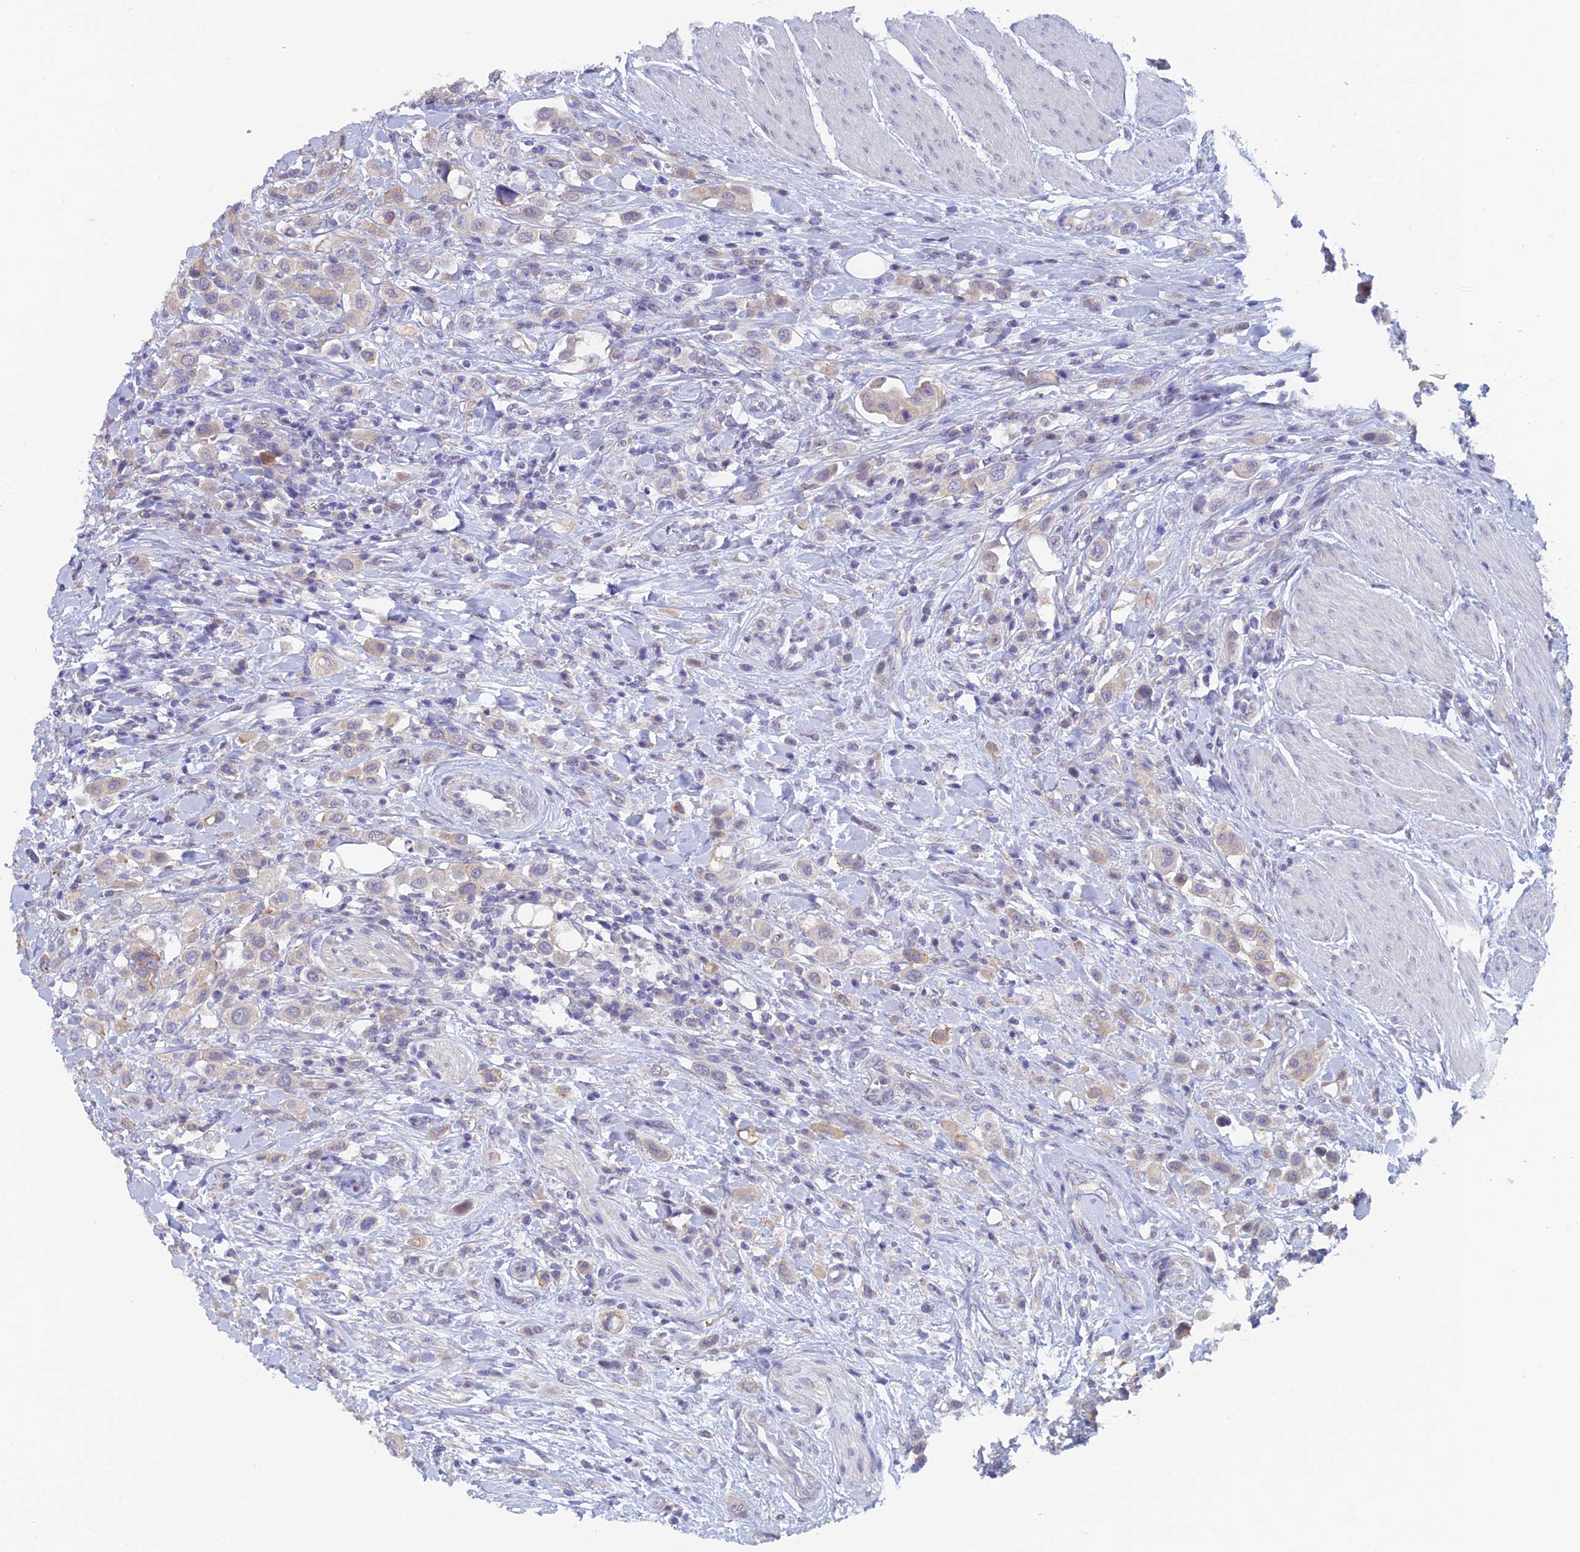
{"staining": {"intensity": "weak", "quantity": "25%-75%", "location": "cytoplasmic/membranous"}, "tissue": "urothelial cancer", "cell_type": "Tumor cells", "image_type": "cancer", "snomed": [{"axis": "morphology", "description": "Urothelial carcinoma, High grade"}, {"axis": "topography", "description": "Urinary bladder"}], "caption": "Weak cytoplasmic/membranous protein positivity is appreciated in about 25%-75% of tumor cells in urothelial cancer.", "gene": "GIPC1", "patient": {"sex": "male", "age": 50}}